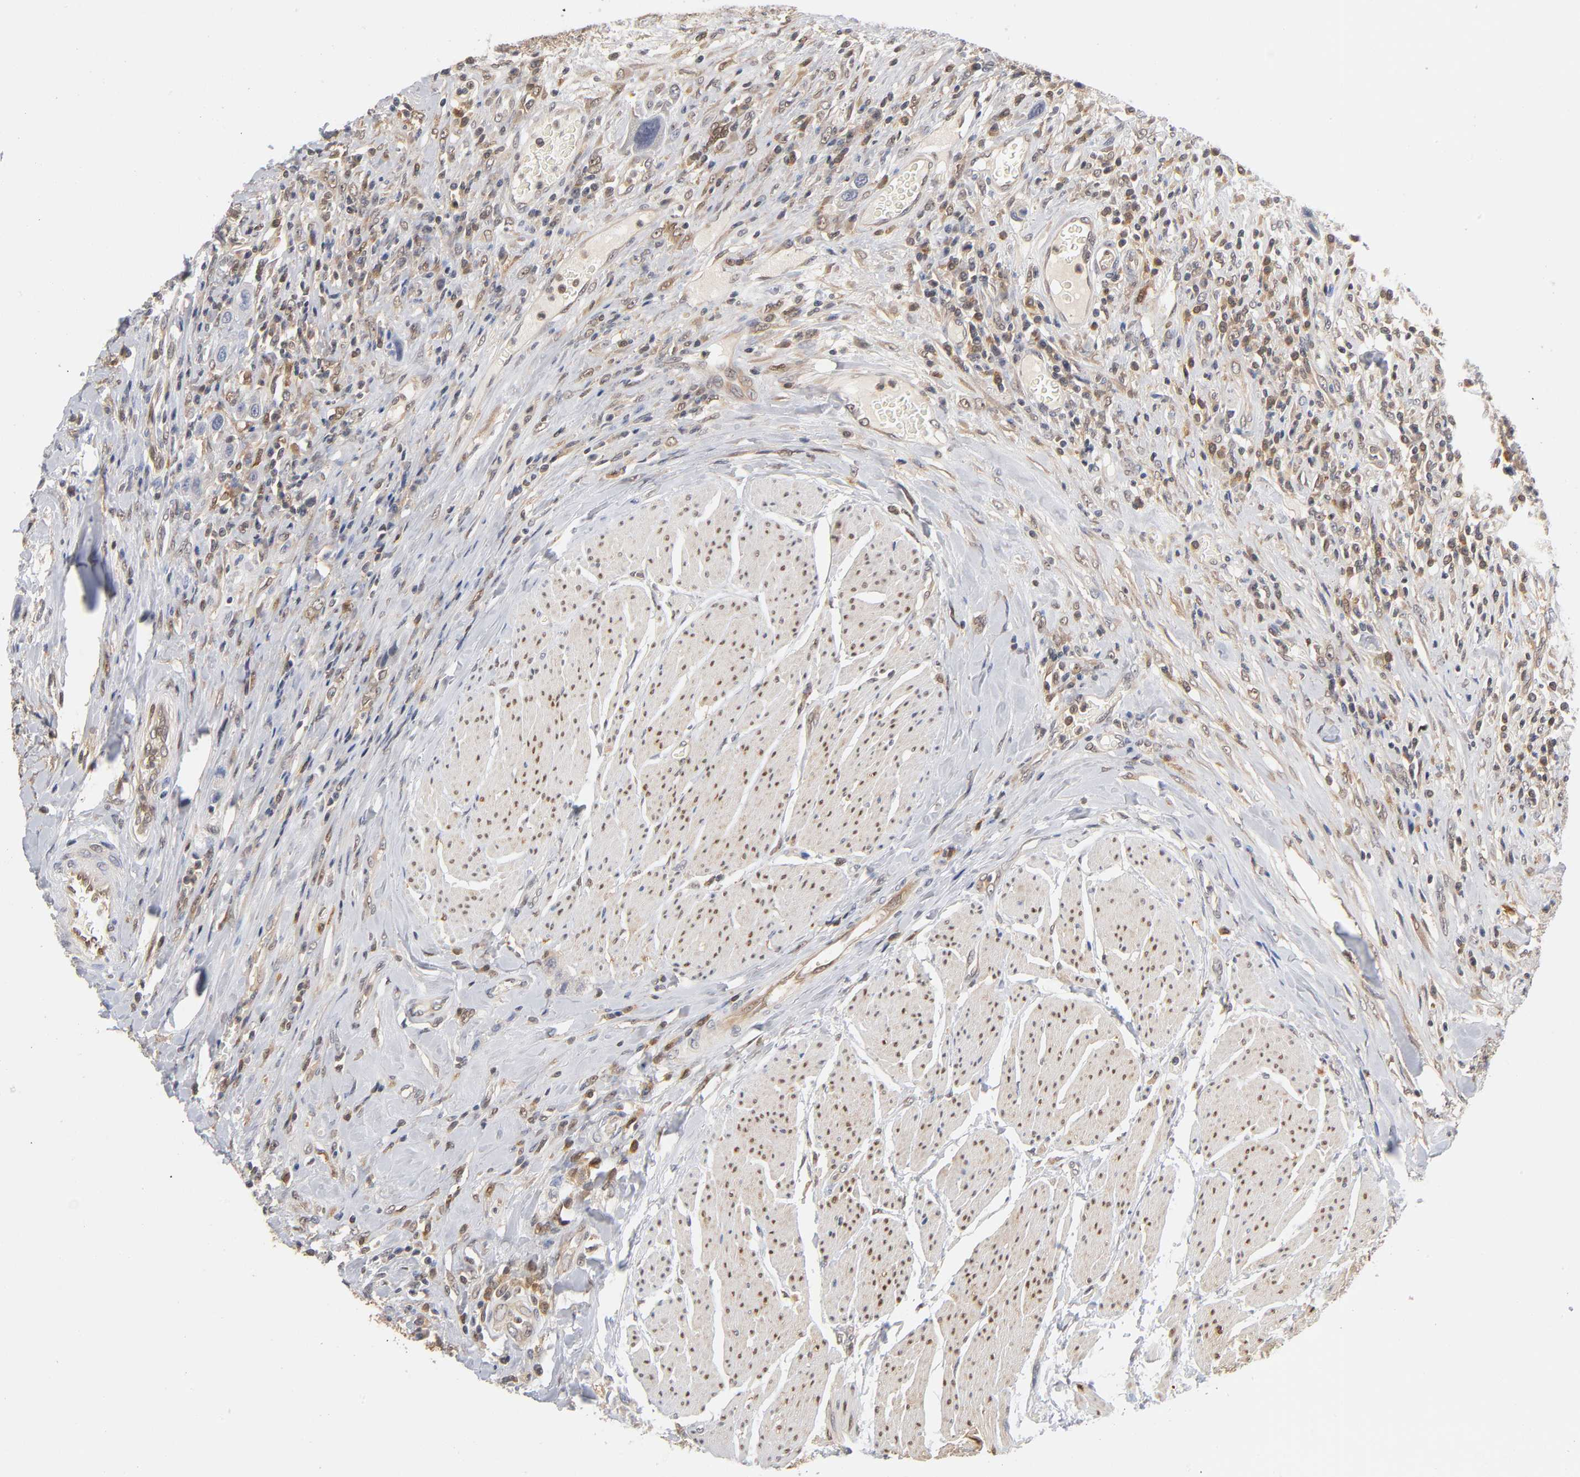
{"staining": {"intensity": "weak", "quantity": "<25%", "location": "cytoplasmic/membranous"}, "tissue": "urothelial cancer", "cell_type": "Tumor cells", "image_type": "cancer", "snomed": [{"axis": "morphology", "description": "Urothelial carcinoma, High grade"}, {"axis": "topography", "description": "Urinary bladder"}], "caption": "A histopathology image of urothelial cancer stained for a protein displays no brown staining in tumor cells.", "gene": "DFFB", "patient": {"sex": "male", "age": 50}}